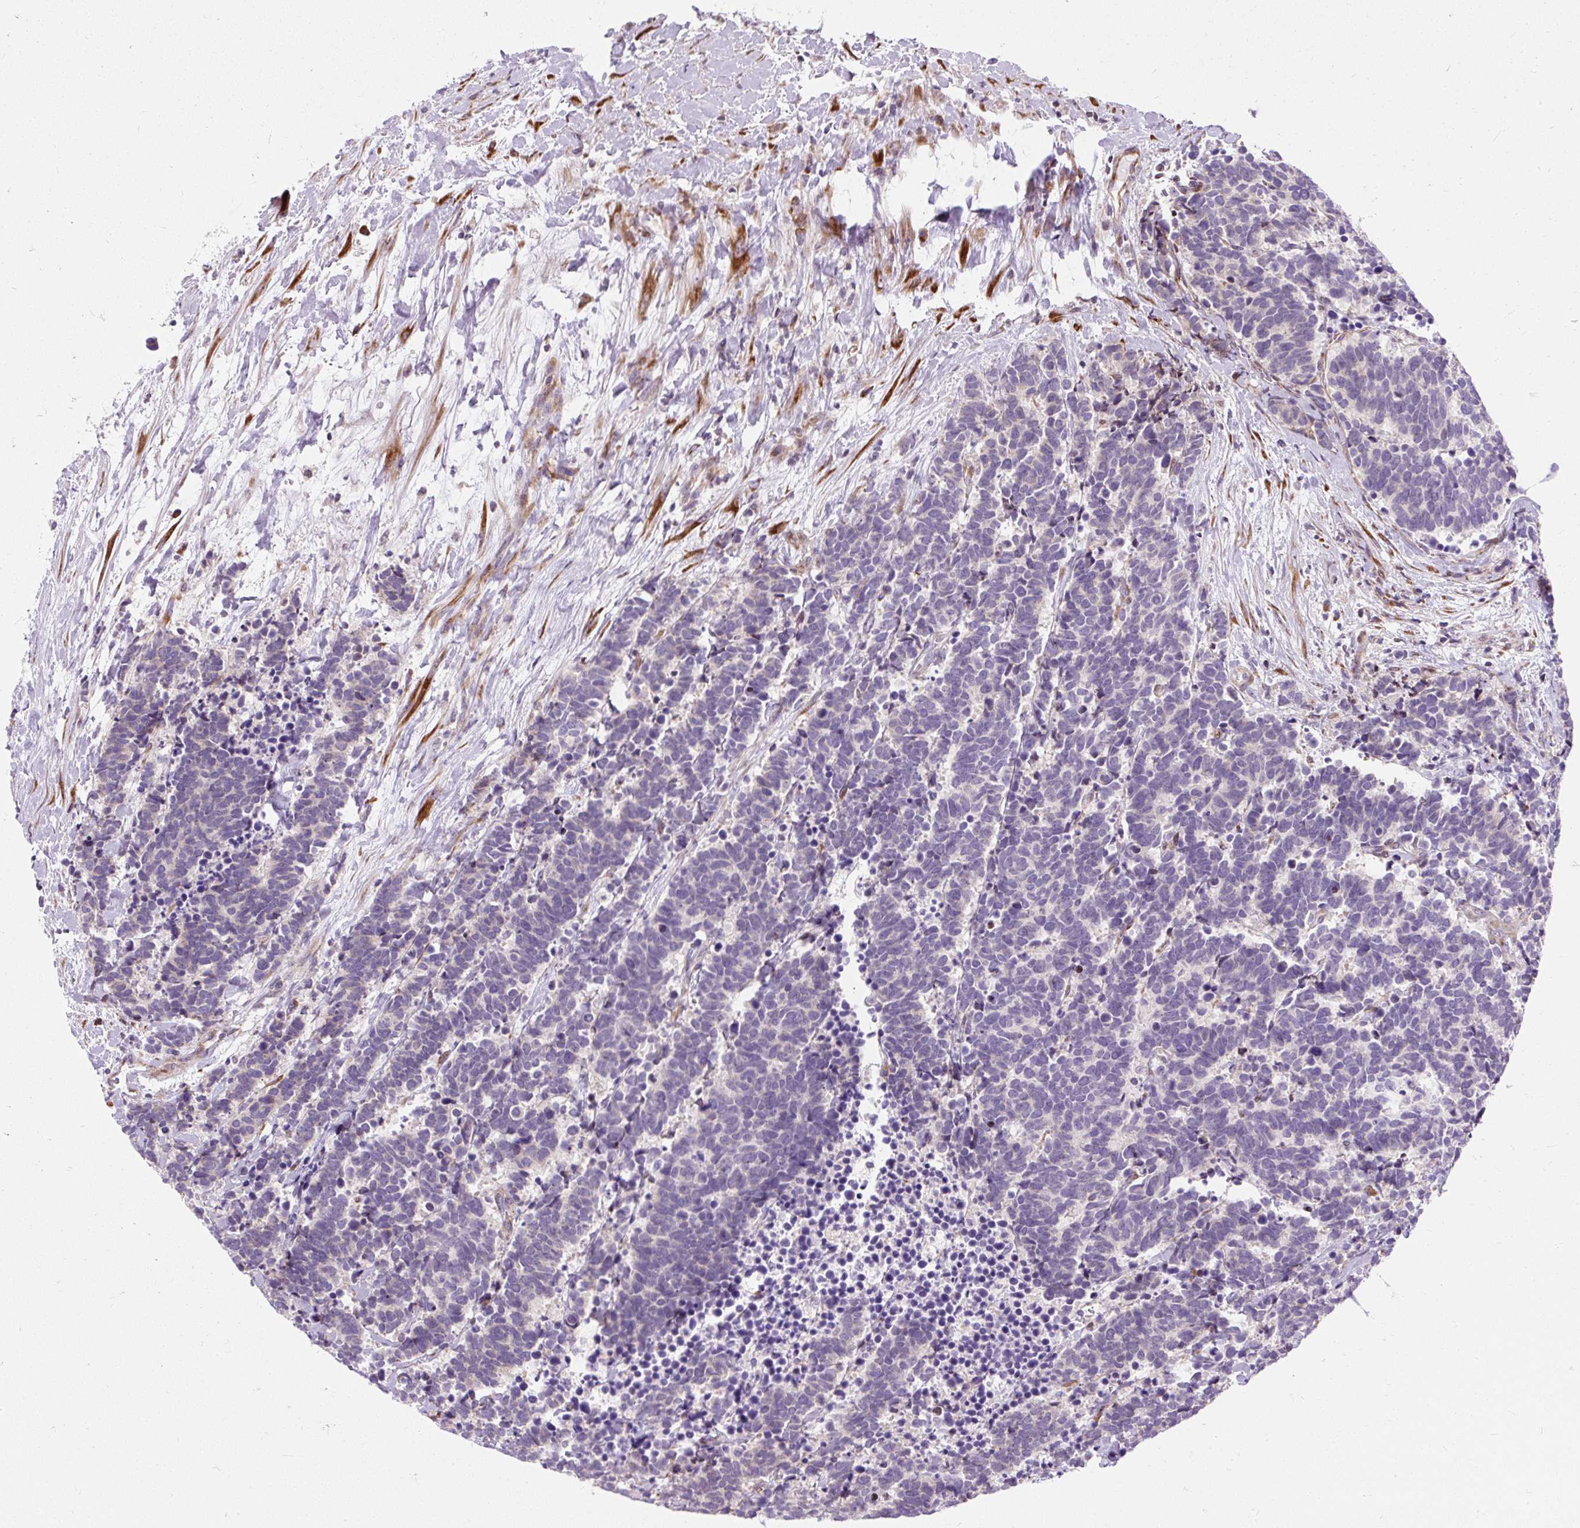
{"staining": {"intensity": "negative", "quantity": "none", "location": "none"}, "tissue": "carcinoid", "cell_type": "Tumor cells", "image_type": "cancer", "snomed": [{"axis": "morphology", "description": "Carcinoma, NOS"}, {"axis": "morphology", "description": "Carcinoid, malignant, NOS"}, {"axis": "topography", "description": "Prostate"}], "caption": "IHC micrograph of neoplastic tissue: malignant carcinoid stained with DAB demonstrates no significant protein expression in tumor cells. (DAB (3,3'-diaminobenzidine) immunohistochemistry (IHC) visualized using brightfield microscopy, high magnification).", "gene": "CISD3", "patient": {"sex": "male", "age": 57}}